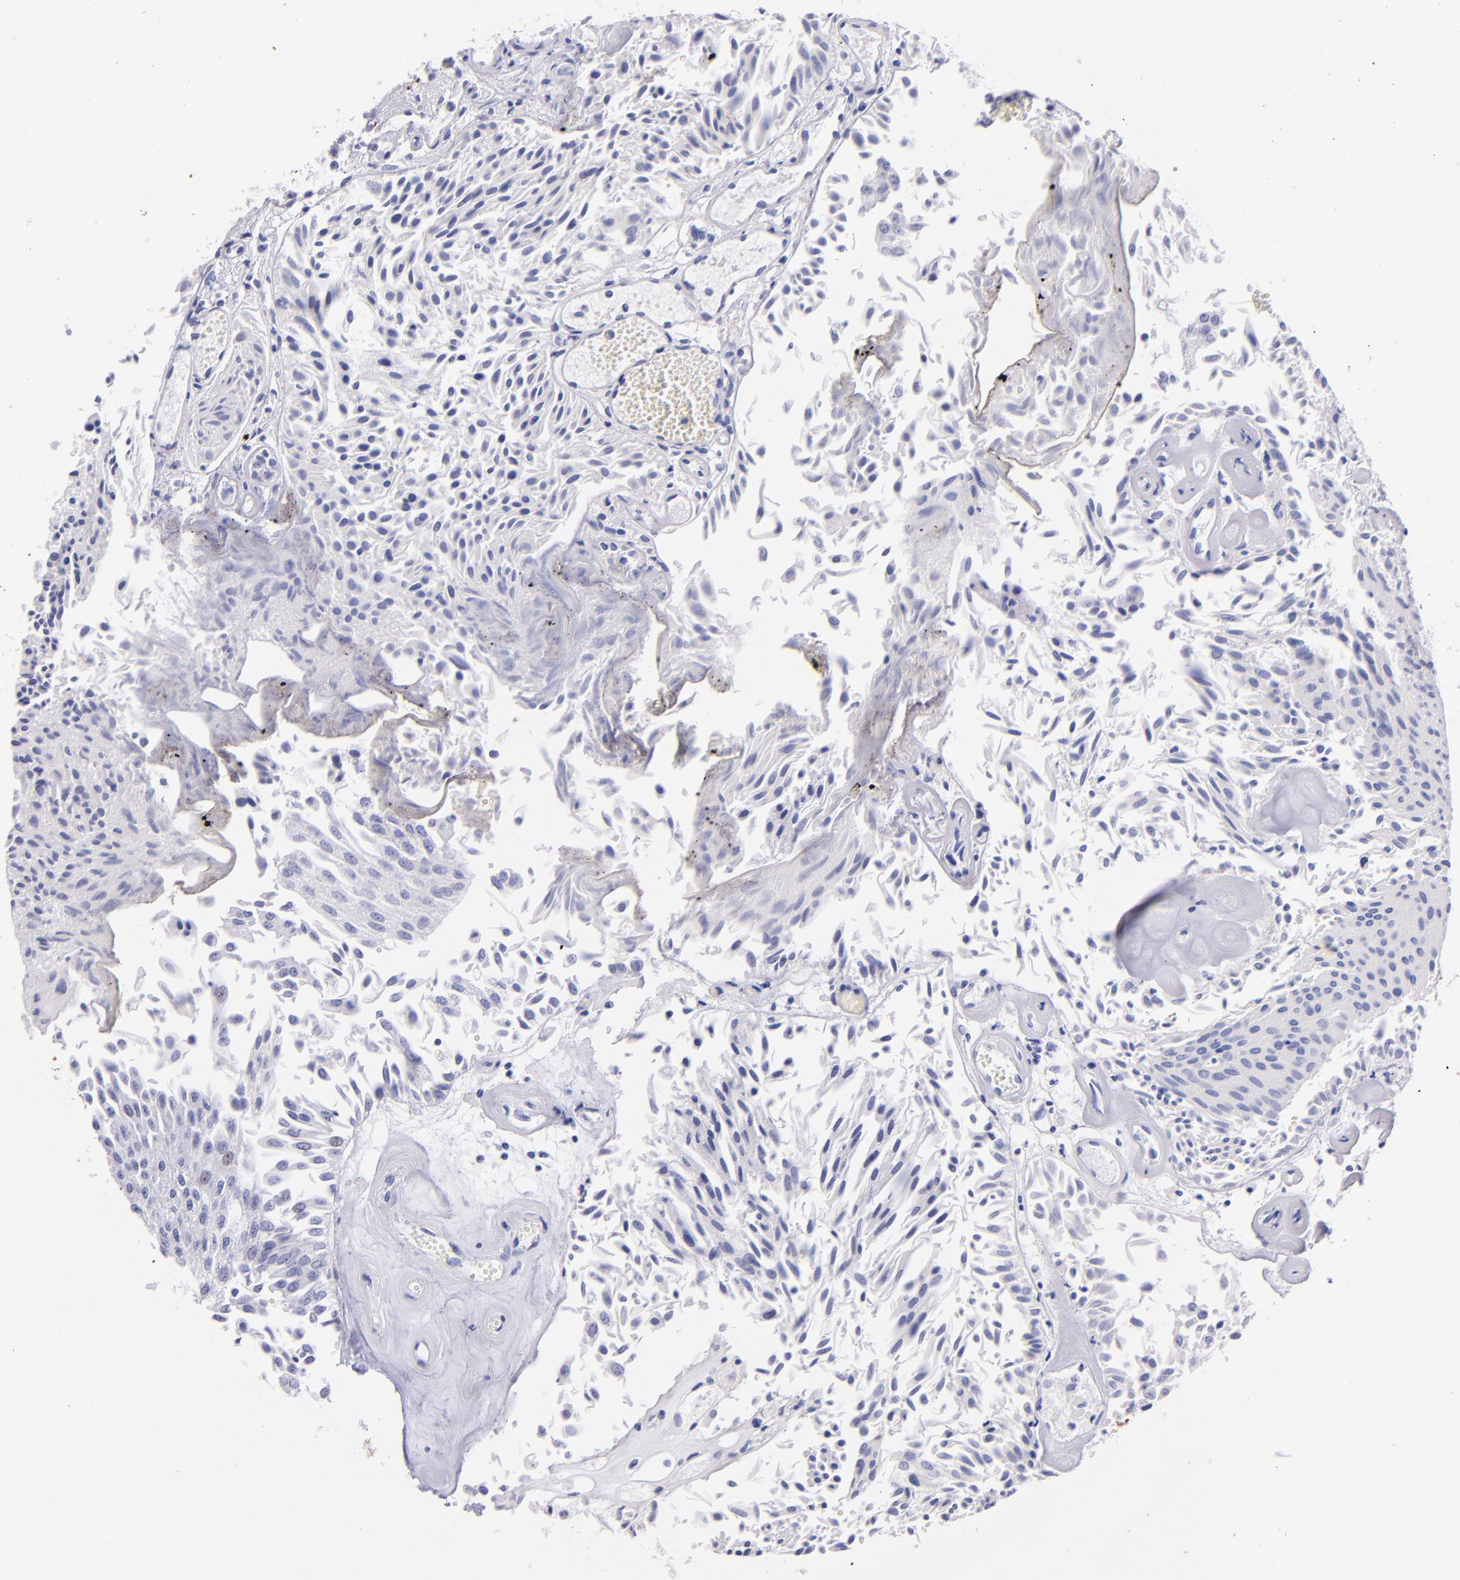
{"staining": {"intensity": "negative", "quantity": "none", "location": "none"}, "tissue": "urothelial cancer", "cell_type": "Tumor cells", "image_type": "cancer", "snomed": [{"axis": "morphology", "description": "Urothelial carcinoma, Low grade"}, {"axis": "topography", "description": "Urinary bladder"}], "caption": "Low-grade urothelial carcinoma stained for a protein using immunohistochemistry demonstrates no positivity tumor cells.", "gene": "UCHL1", "patient": {"sex": "male", "age": 86}}